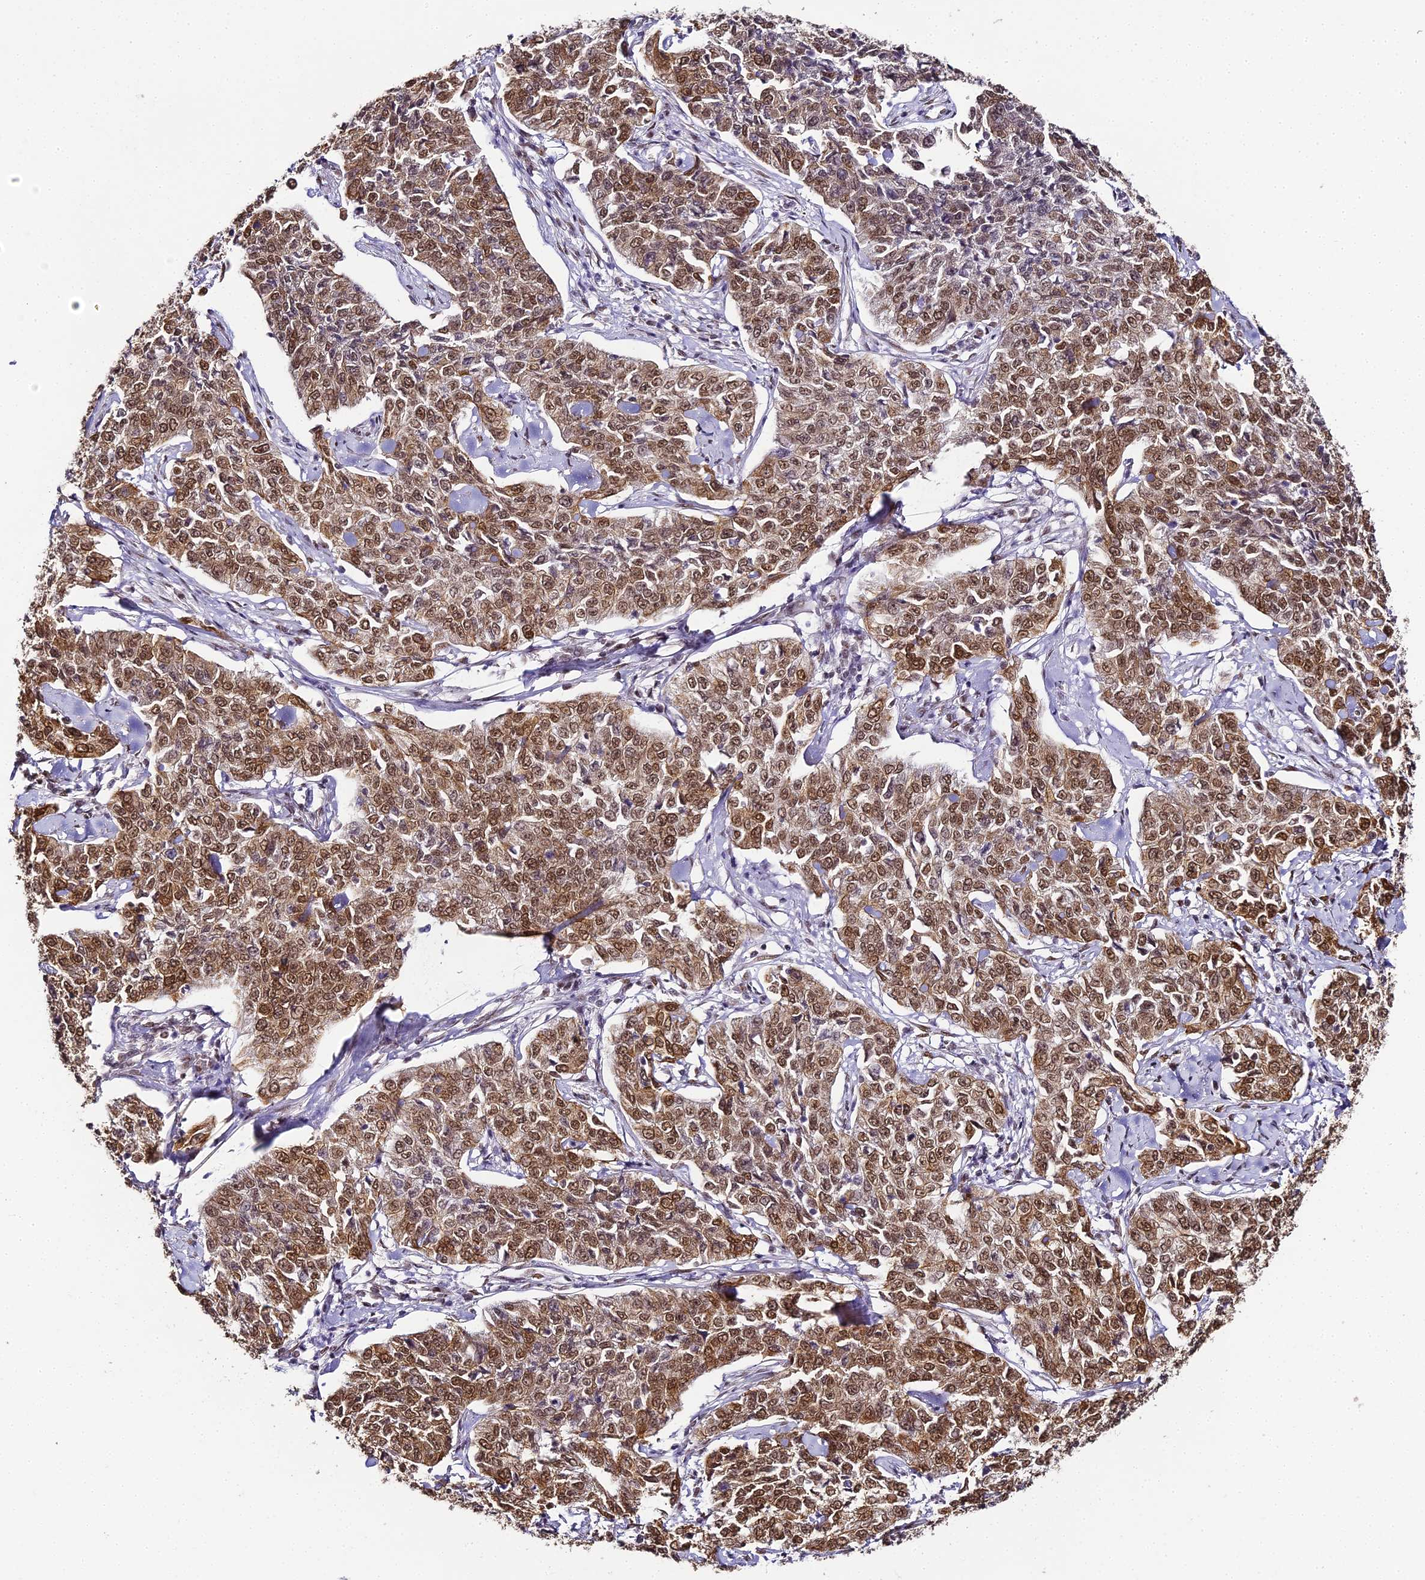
{"staining": {"intensity": "moderate", "quantity": ">75%", "location": "nuclear"}, "tissue": "cervical cancer", "cell_type": "Tumor cells", "image_type": "cancer", "snomed": [{"axis": "morphology", "description": "Squamous cell carcinoma, NOS"}, {"axis": "topography", "description": "Cervix"}], "caption": "Moderate nuclear protein staining is appreciated in about >75% of tumor cells in squamous cell carcinoma (cervical).", "gene": "HNRNPA1", "patient": {"sex": "female", "age": 35}}